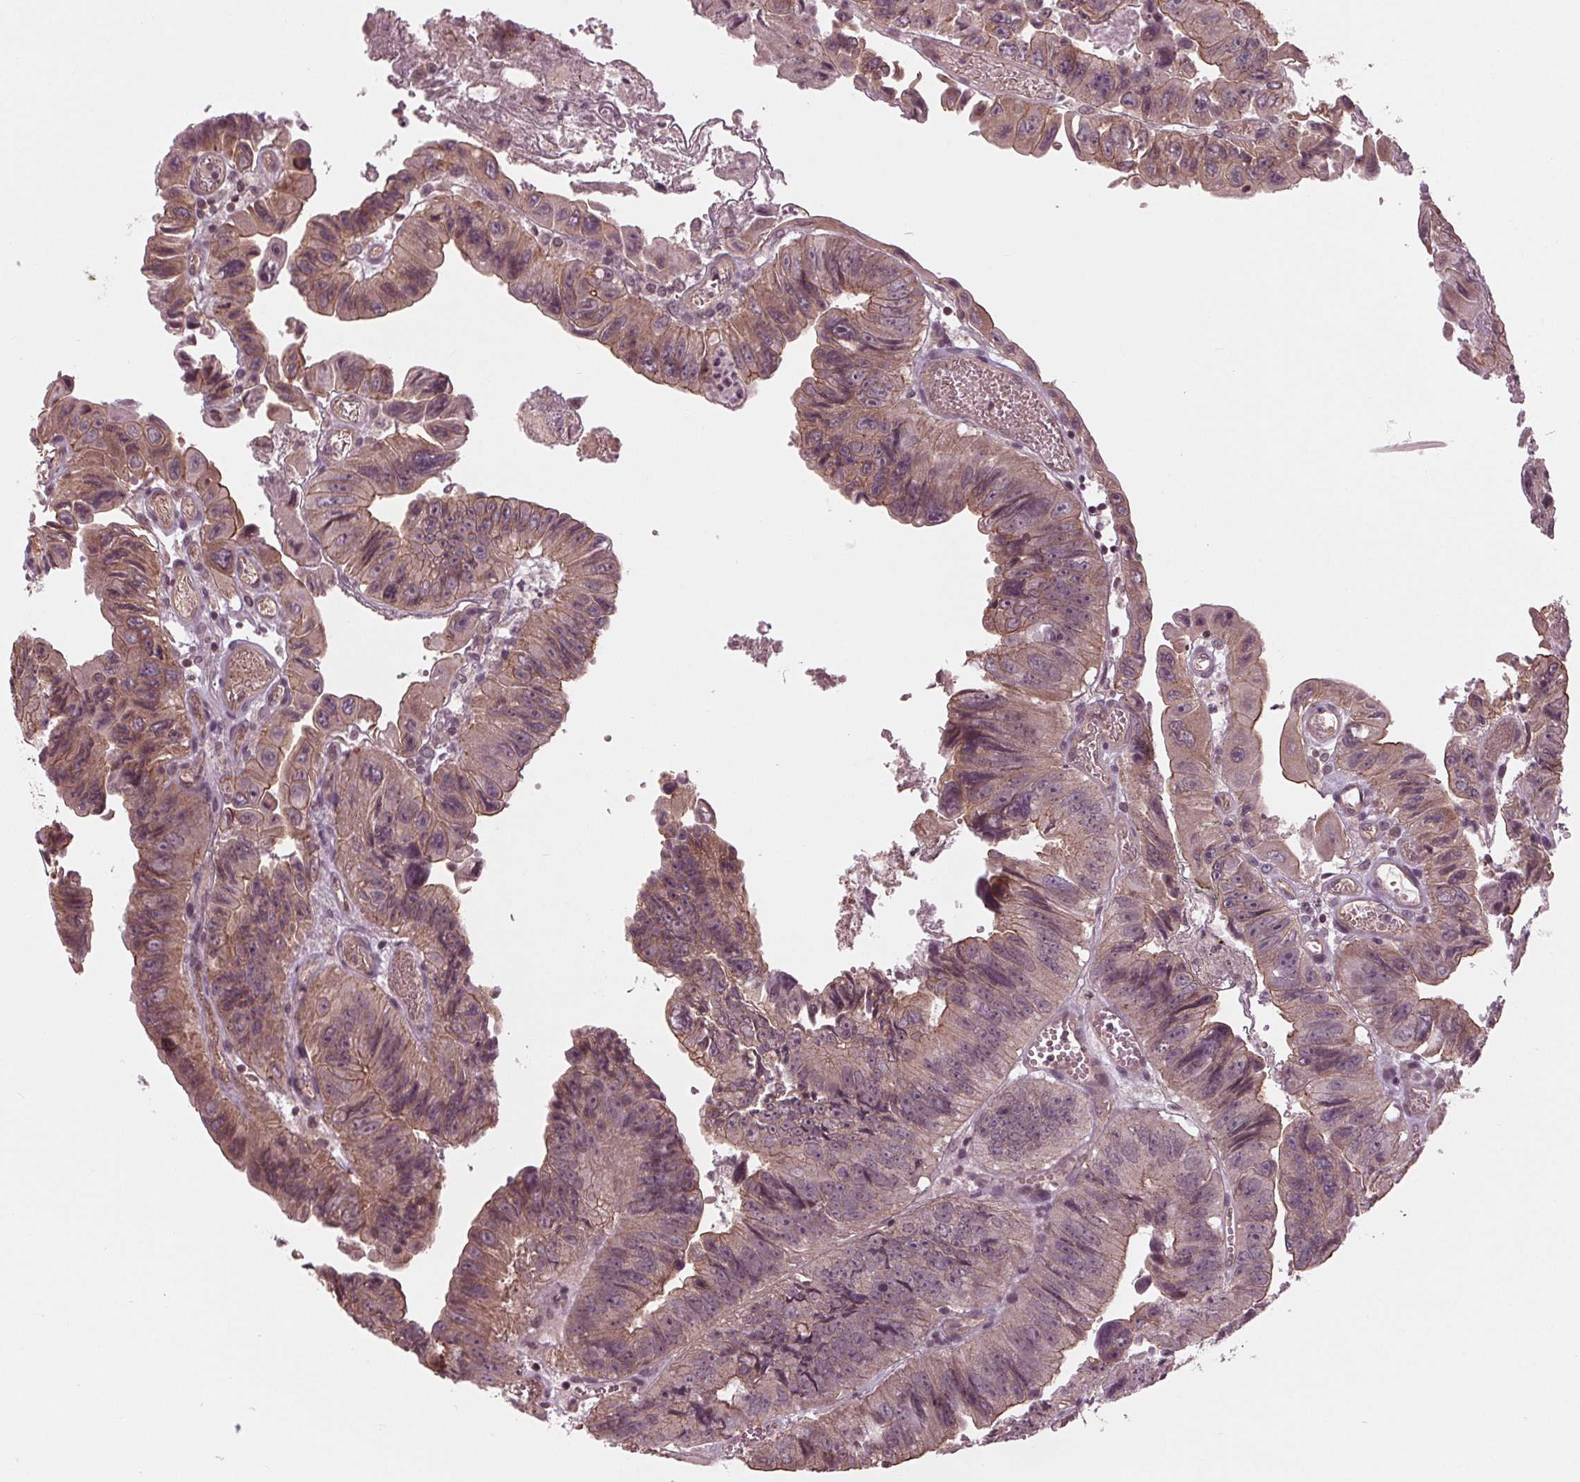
{"staining": {"intensity": "weak", "quantity": ">75%", "location": "cytoplasmic/membranous"}, "tissue": "colorectal cancer", "cell_type": "Tumor cells", "image_type": "cancer", "snomed": [{"axis": "morphology", "description": "Adenocarcinoma, NOS"}, {"axis": "topography", "description": "Colon"}], "caption": "Tumor cells show low levels of weak cytoplasmic/membranous expression in approximately >75% of cells in human adenocarcinoma (colorectal). (DAB (3,3'-diaminobenzidine) IHC, brown staining for protein, blue staining for nuclei).", "gene": "BTBD1", "patient": {"sex": "female", "age": 84}}